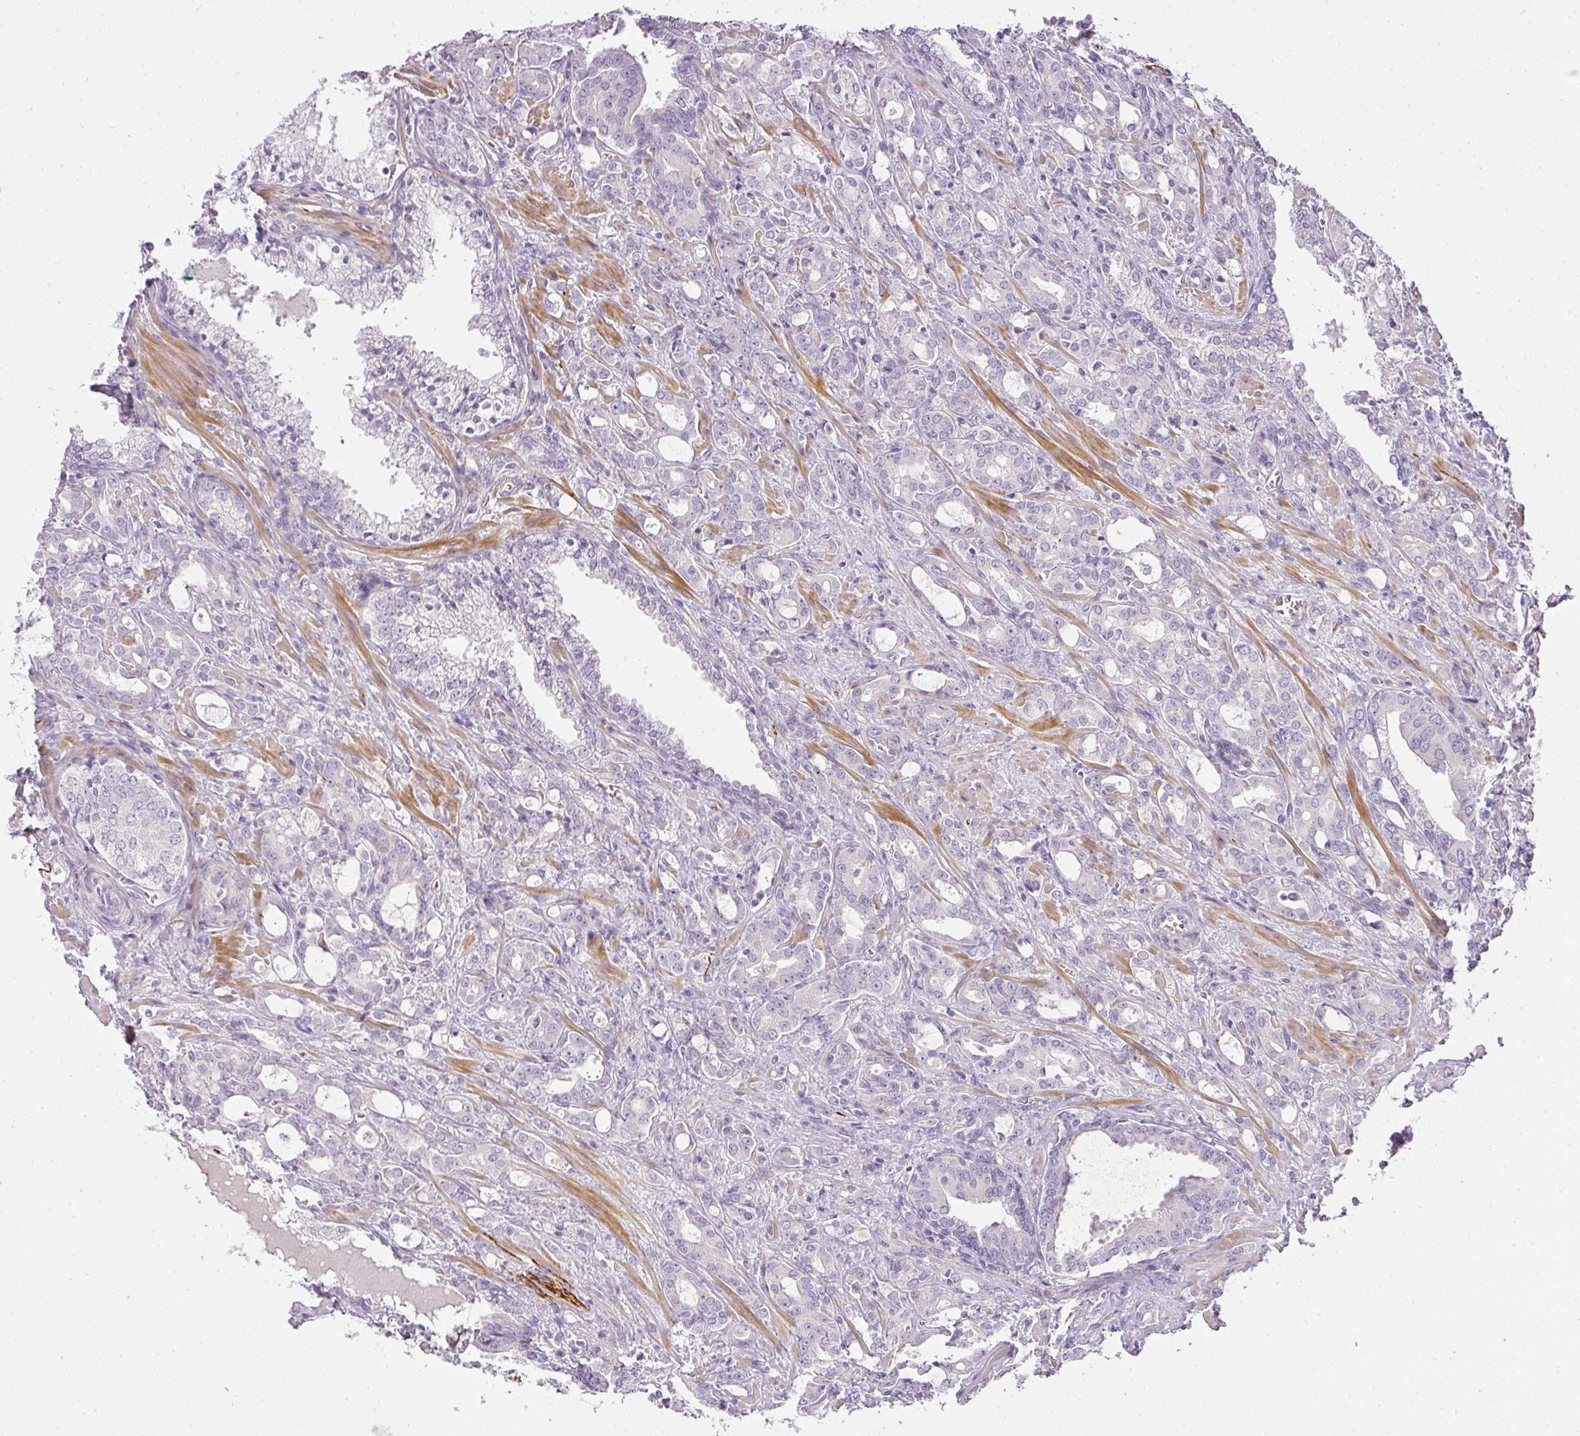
{"staining": {"intensity": "negative", "quantity": "none", "location": "none"}, "tissue": "prostate cancer", "cell_type": "Tumor cells", "image_type": "cancer", "snomed": [{"axis": "morphology", "description": "Adenocarcinoma, High grade"}, {"axis": "topography", "description": "Prostate"}], "caption": "This is an IHC photomicrograph of prostate cancer. There is no staining in tumor cells.", "gene": "RAX2", "patient": {"sex": "male", "age": 72}}